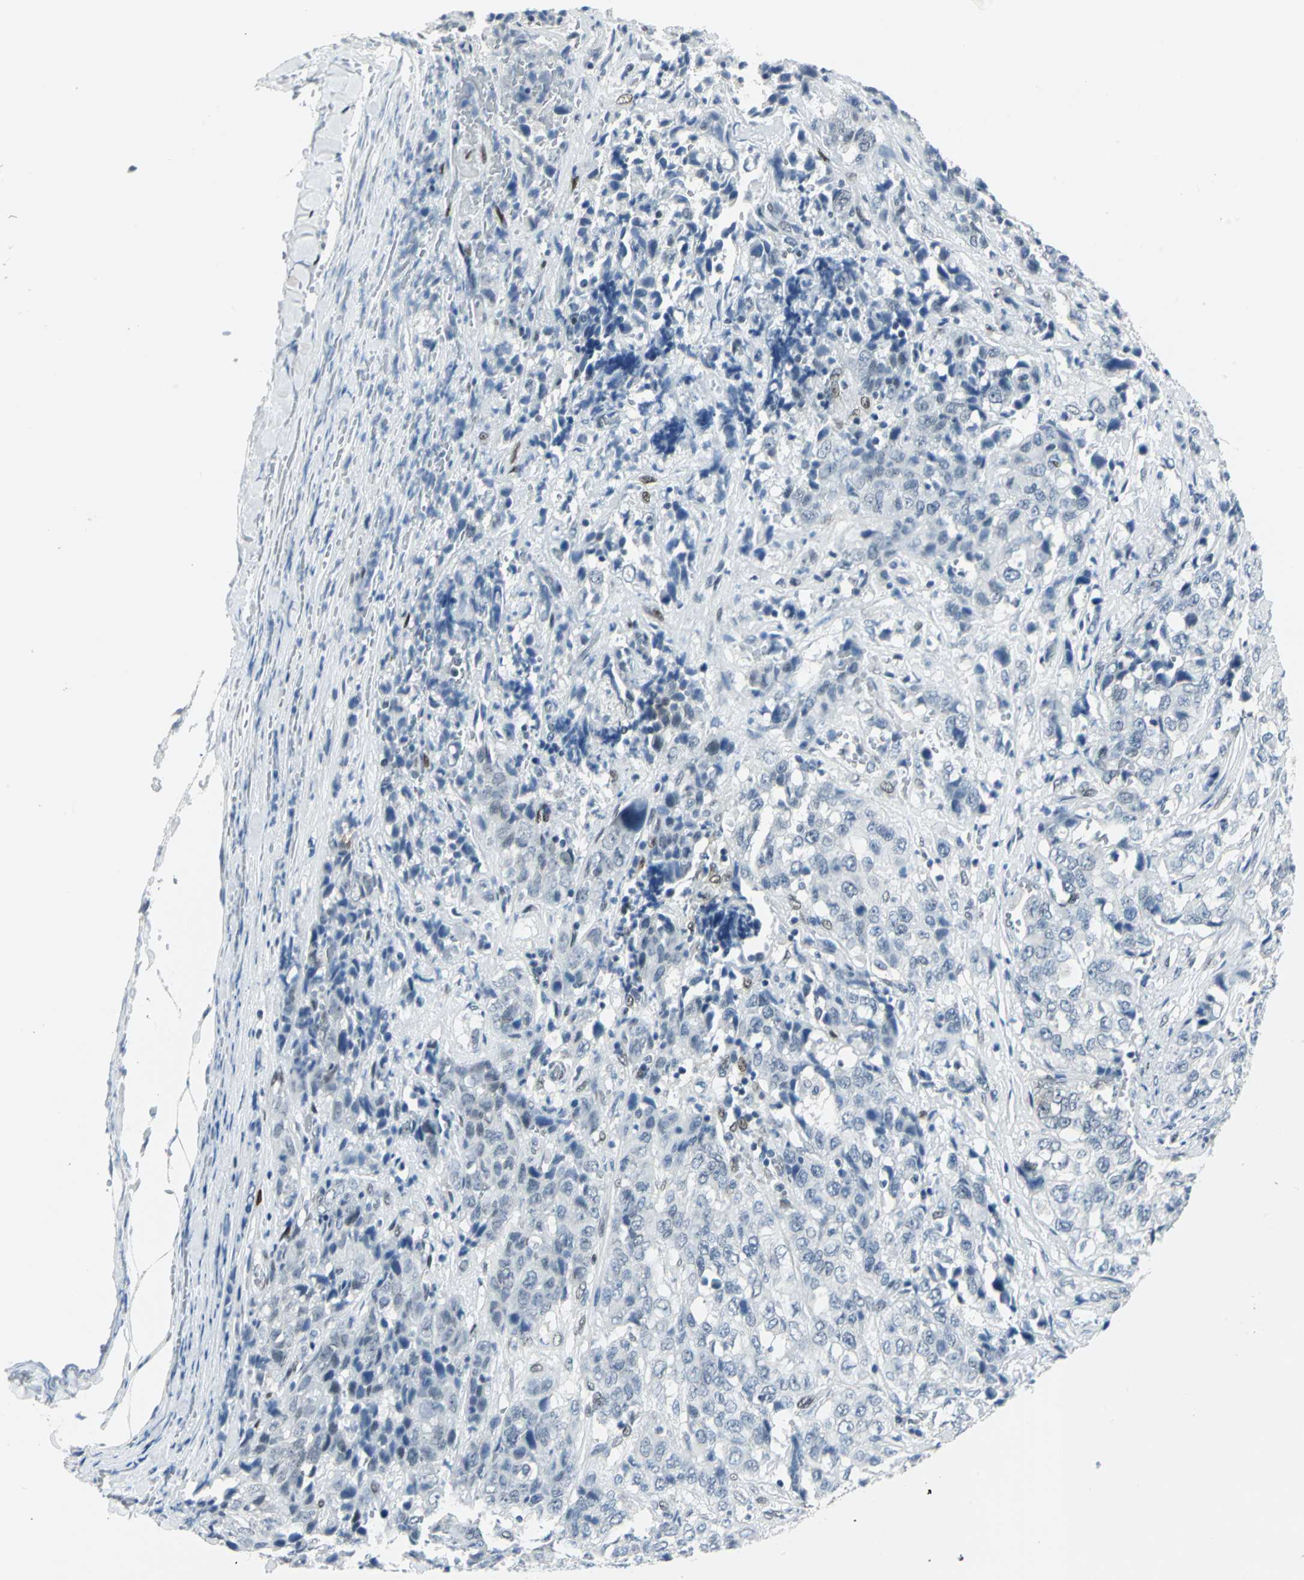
{"staining": {"intensity": "negative", "quantity": "none", "location": "none"}, "tissue": "stomach cancer", "cell_type": "Tumor cells", "image_type": "cancer", "snomed": [{"axis": "morphology", "description": "Adenocarcinoma, NOS"}, {"axis": "topography", "description": "Stomach"}], "caption": "Stomach adenocarcinoma was stained to show a protein in brown. There is no significant staining in tumor cells.", "gene": "MEIS2", "patient": {"sex": "male", "age": 48}}